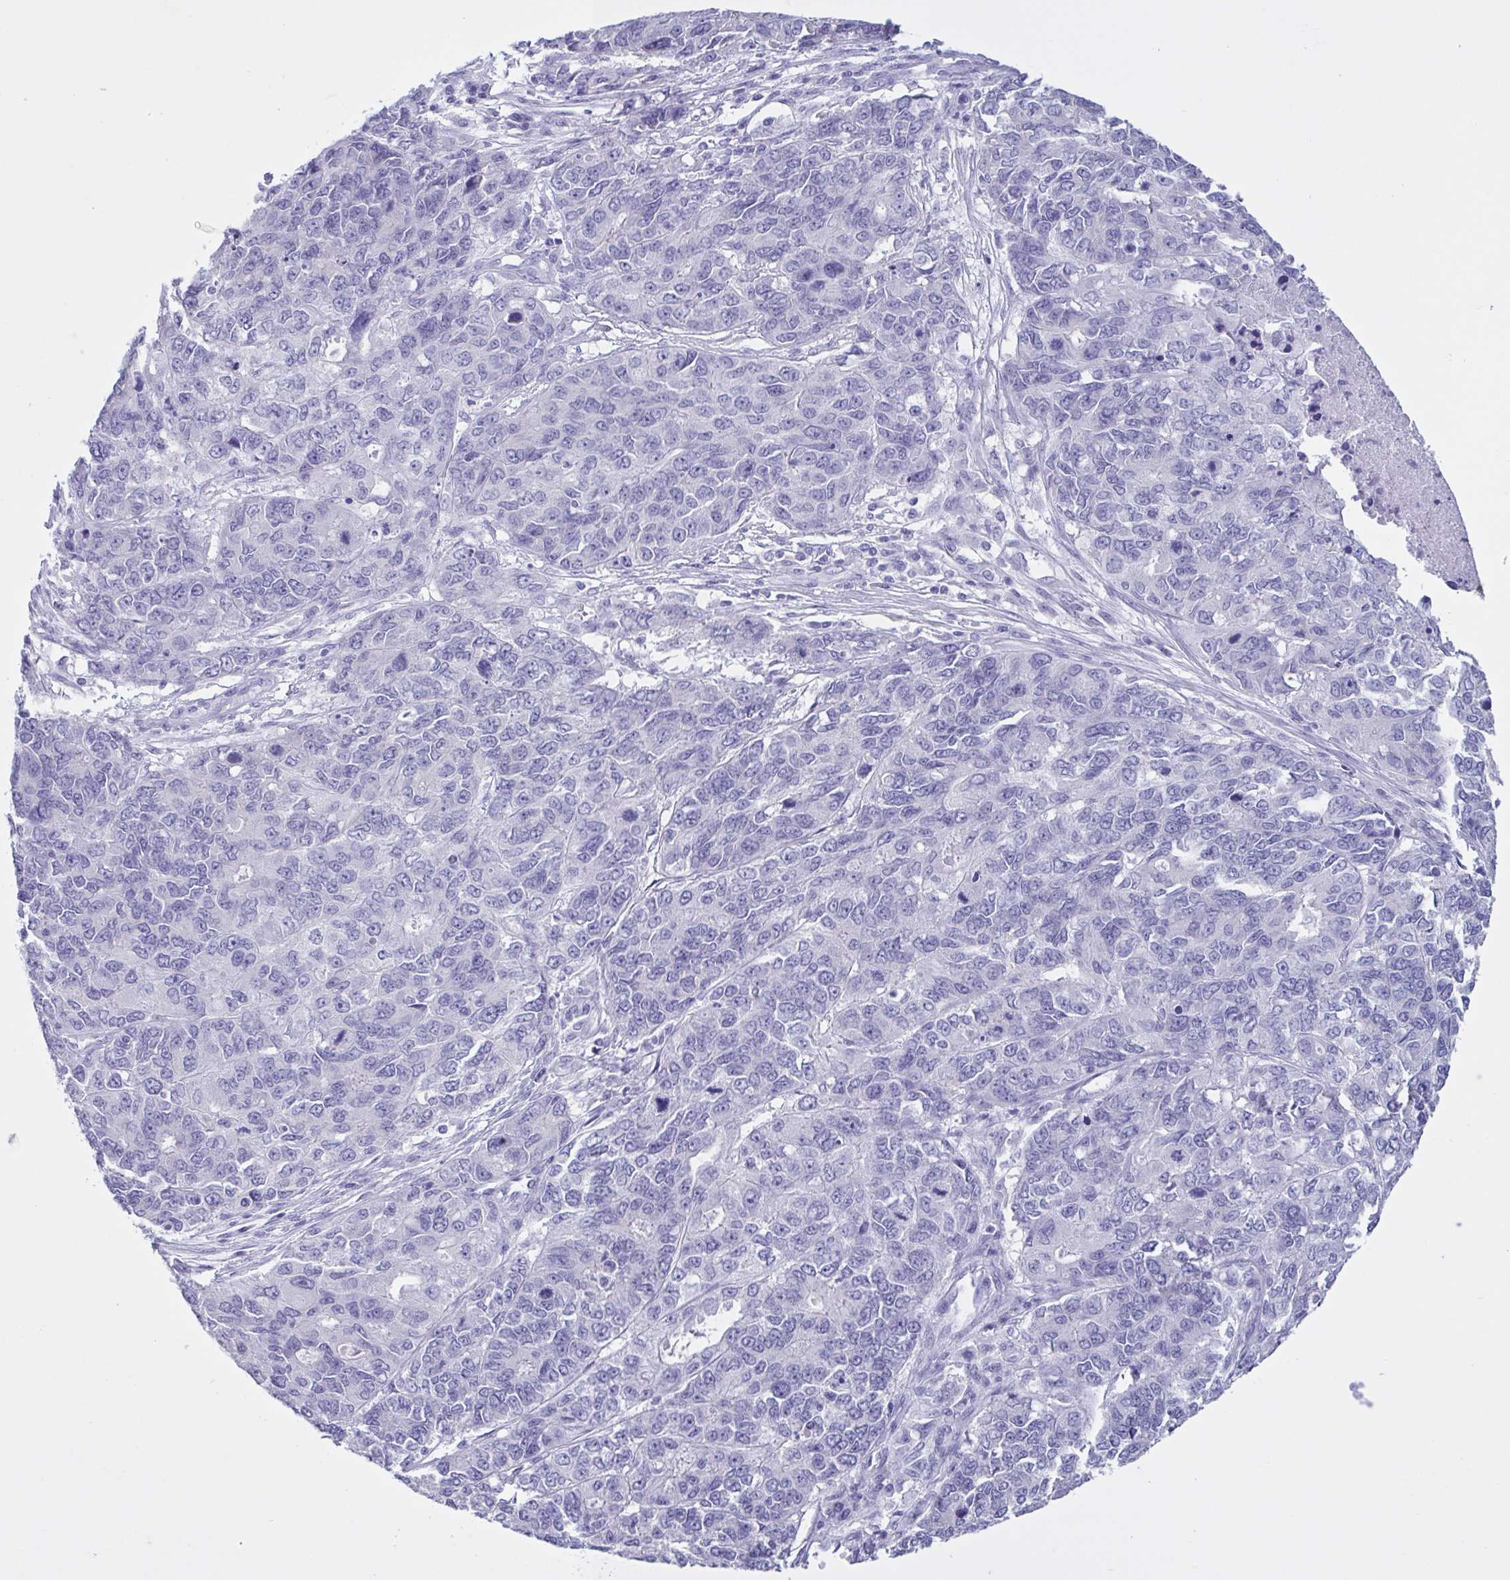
{"staining": {"intensity": "negative", "quantity": "none", "location": "none"}, "tissue": "endometrial cancer", "cell_type": "Tumor cells", "image_type": "cancer", "snomed": [{"axis": "morphology", "description": "Adenocarcinoma, NOS"}, {"axis": "topography", "description": "Uterus"}], "caption": "The IHC image has no significant expression in tumor cells of adenocarcinoma (endometrial) tissue.", "gene": "INAFM1", "patient": {"sex": "female", "age": 79}}